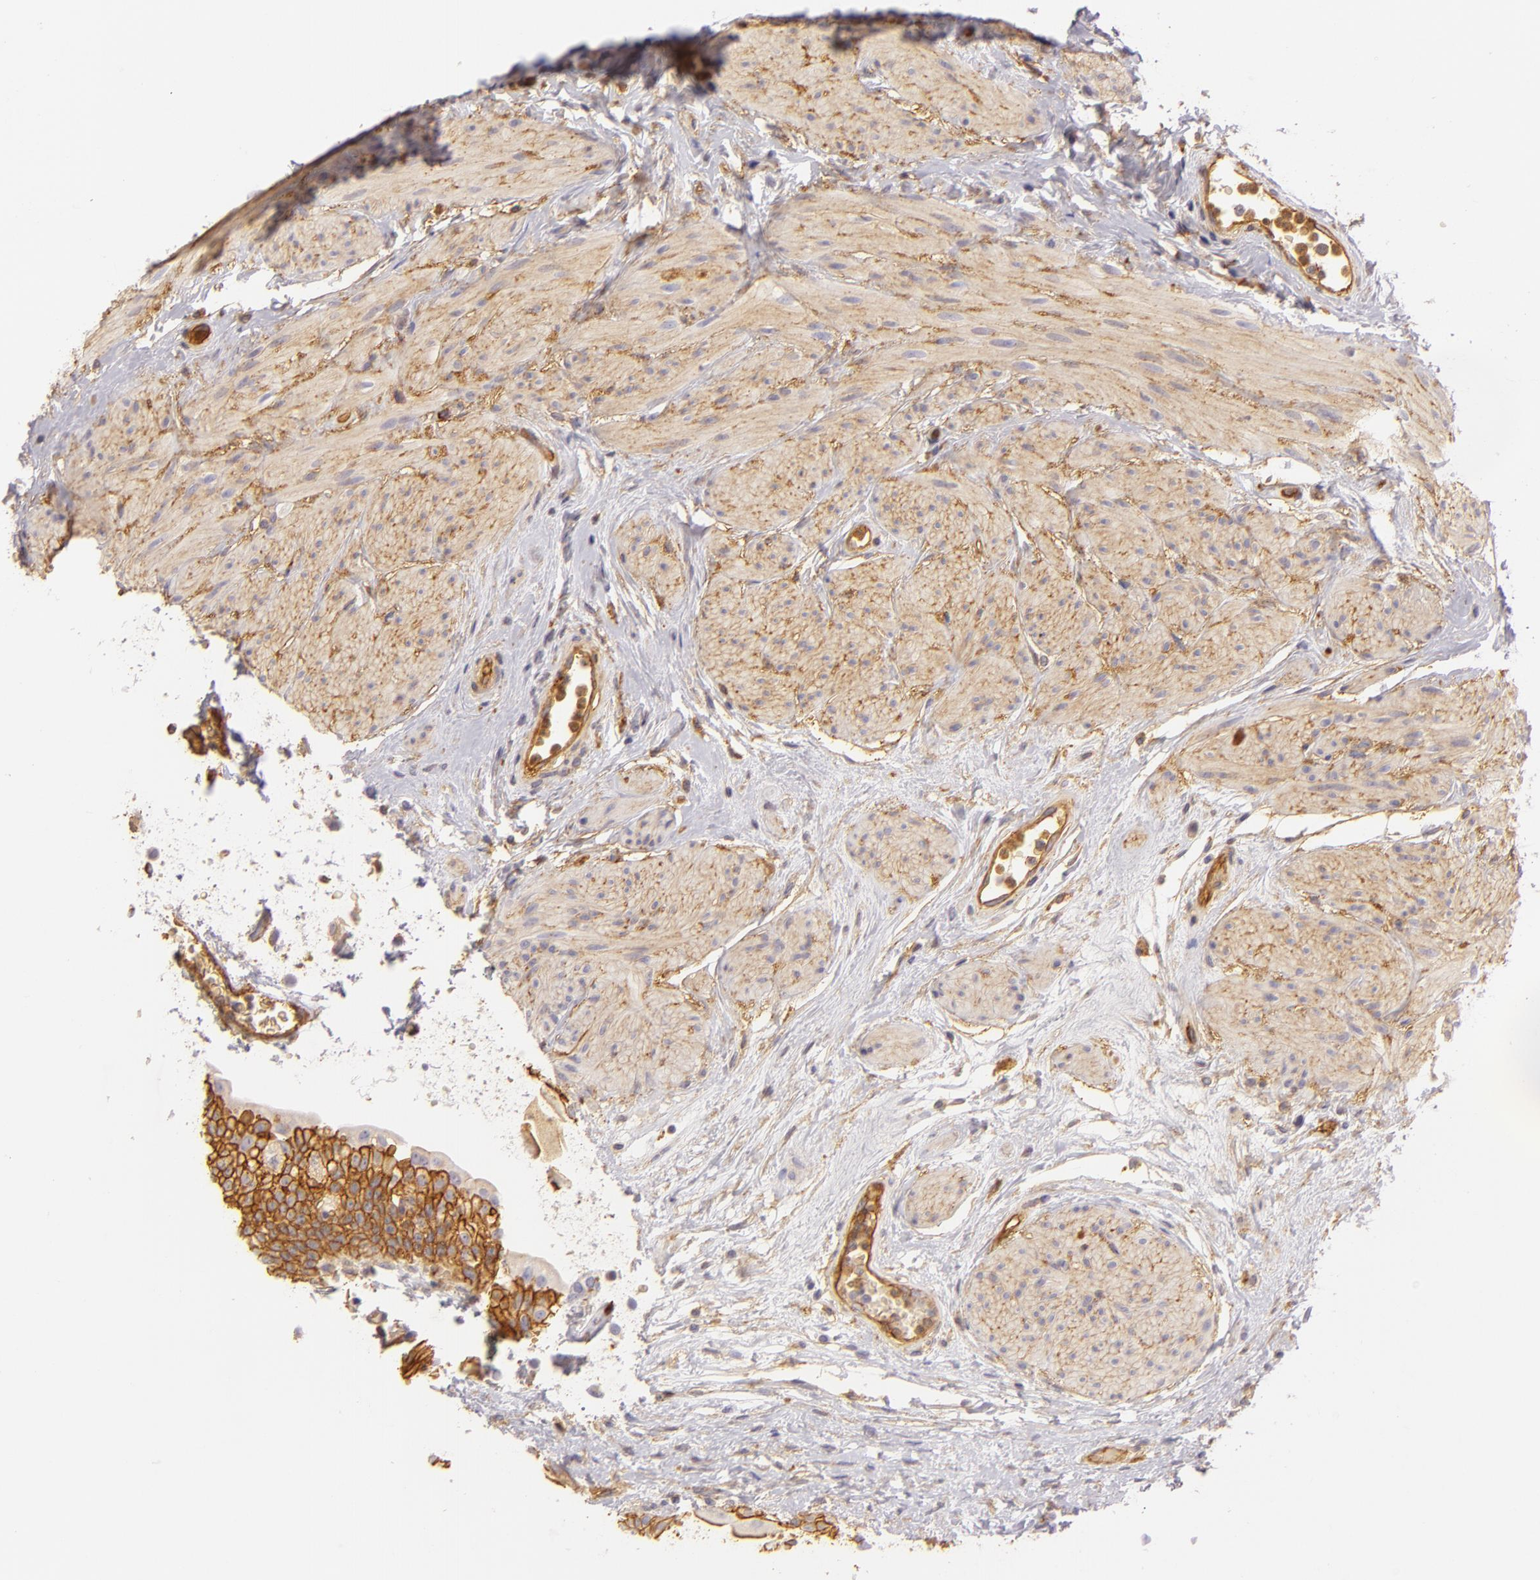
{"staining": {"intensity": "moderate", "quantity": ">75%", "location": "cytoplasmic/membranous"}, "tissue": "urinary bladder", "cell_type": "Urothelial cells", "image_type": "normal", "snomed": [{"axis": "morphology", "description": "Normal tissue, NOS"}, {"axis": "topography", "description": "Urinary bladder"}], "caption": "Immunohistochemical staining of benign urinary bladder displays >75% levels of moderate cytoplasmic/membranous protein staining in about >75% of urothelial cells.", "gene": "CD59", "patient": {"sex": "female", "age": 55}}